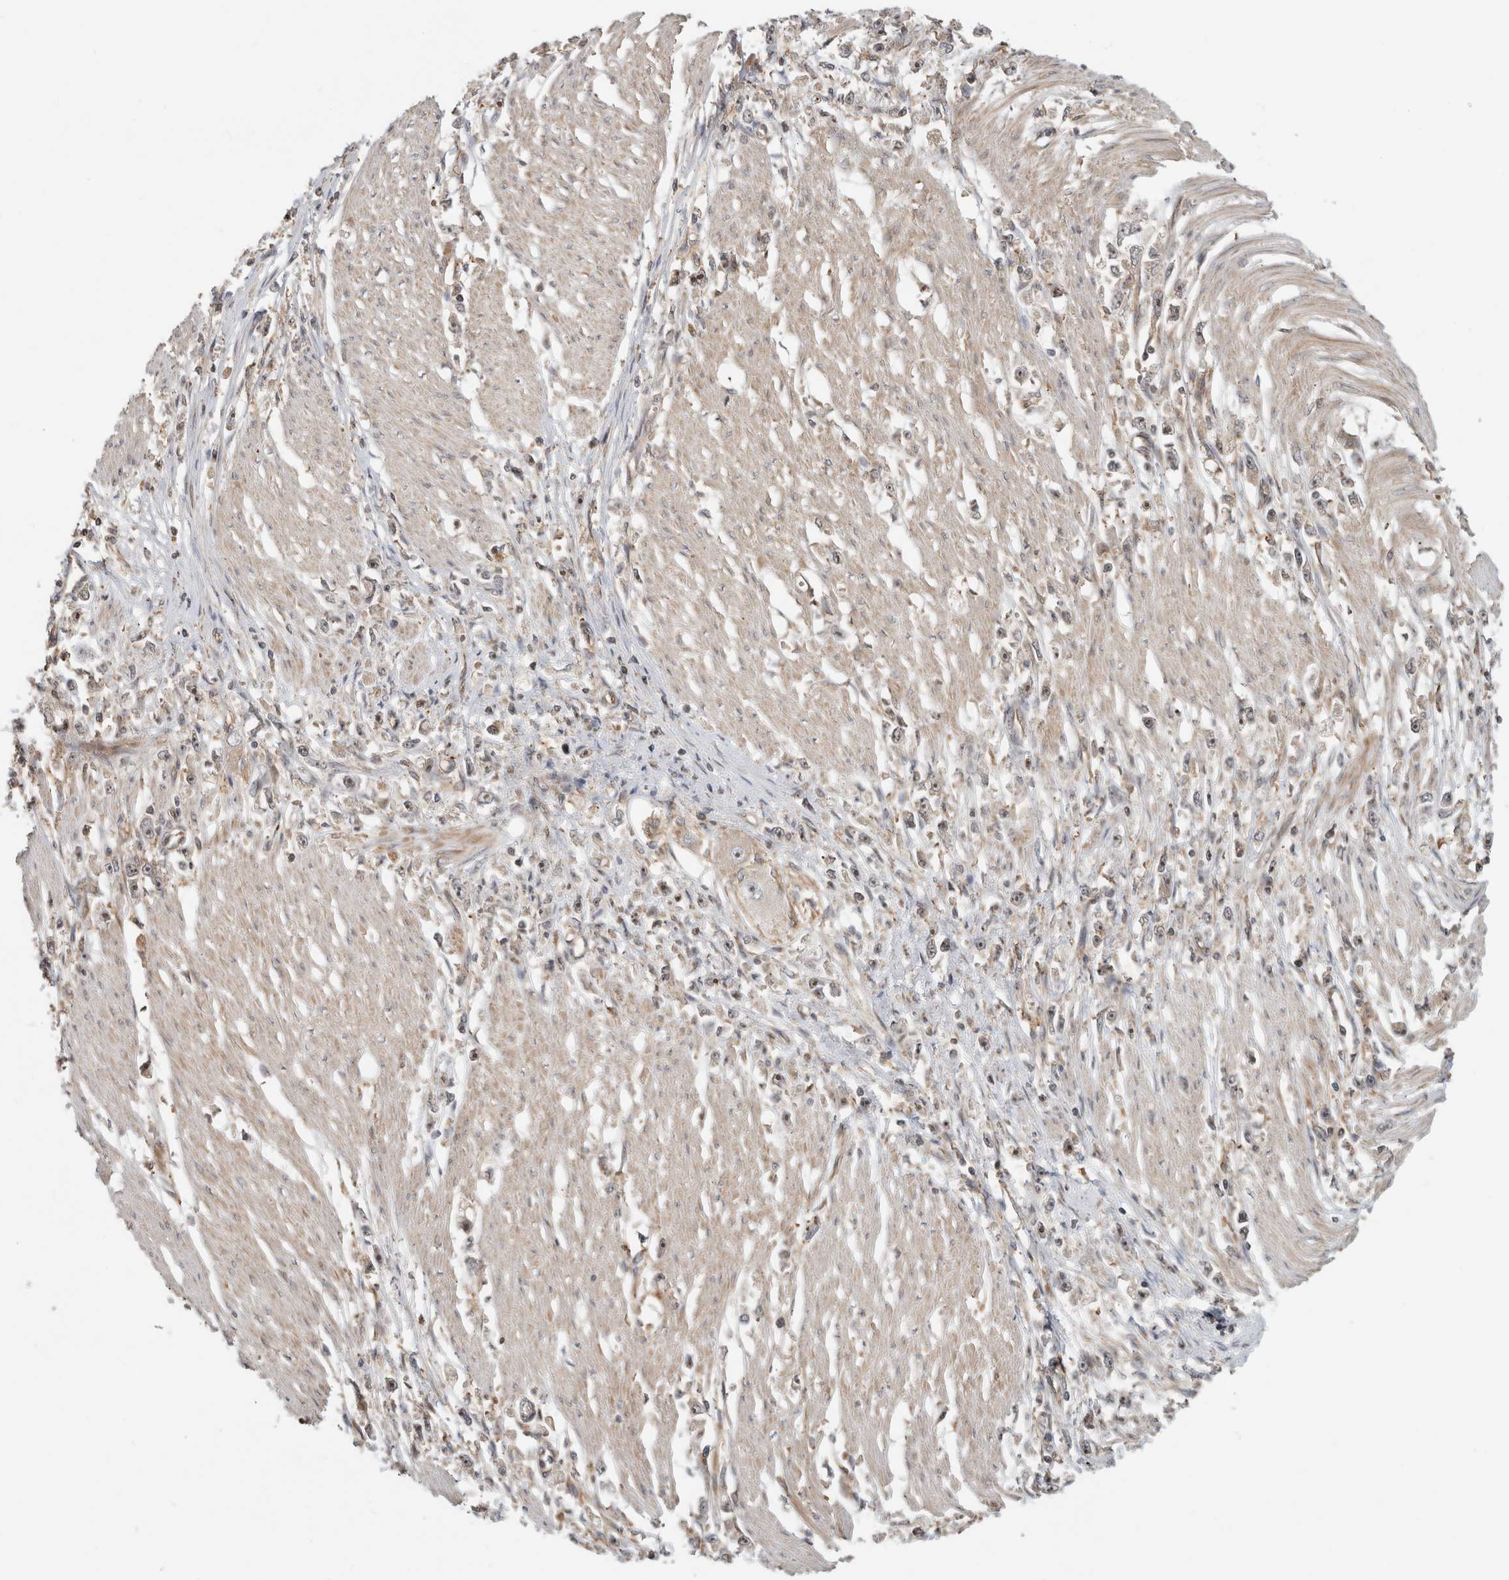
{"staining": {"intensity": "weak", "quantity": "25%-75%", "location": "nuclear"}, "tissue": "stomach cancer", "cell_type": "Tumor cells", "image_type": "cancer", "snomed": [{"axis": "morphology", "description": "Adenocarcinoma, NOS"}, {"axis": "topography", "description": "Stomach"}], "caption": "The histopathology image demonstrates staining of stomach cancer, revealing weak nuclear protein staining (brown color) within tumor cells.", "gene": "WASF2", "patient": {"sex": "female", "age": 59}}